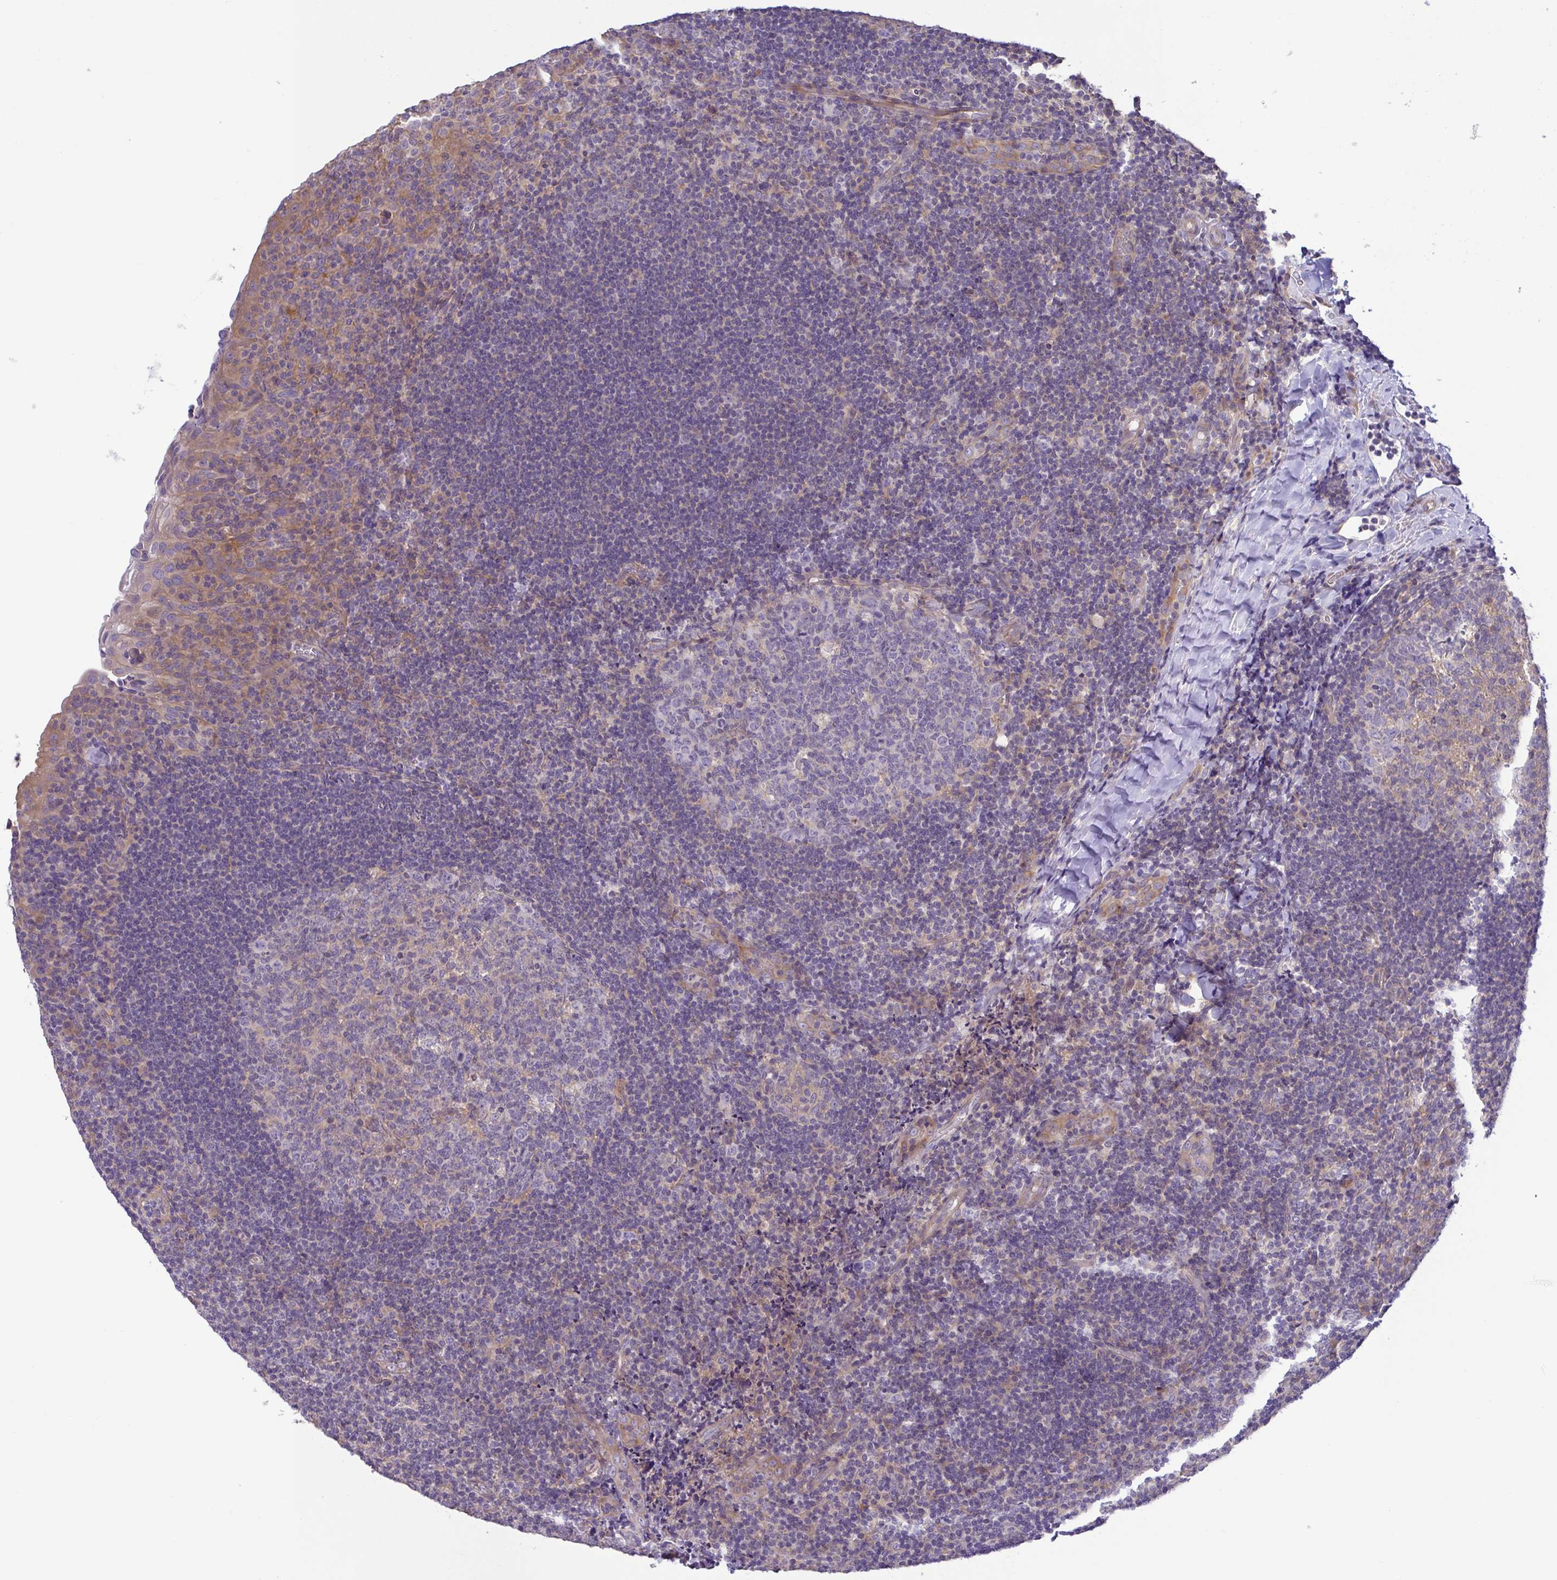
{"staining": {"intensity": "weak", "quantity": "<25%", "location": "cytoplasmic/membranous"}, "tissue": "tonsil", "cell_type": "Germinal center cells", "image_type": "normal", "snomed": [{"axis": "morphology", "description": "Normal tissue, NOS"}, {"axis": "topography", "description": "Tonsil"}], "caption": "Germinal center cells show no significant protein expression in normal tonsil.", "gene": "LMF2", "patient": {"sex": "male", "age": 17}}